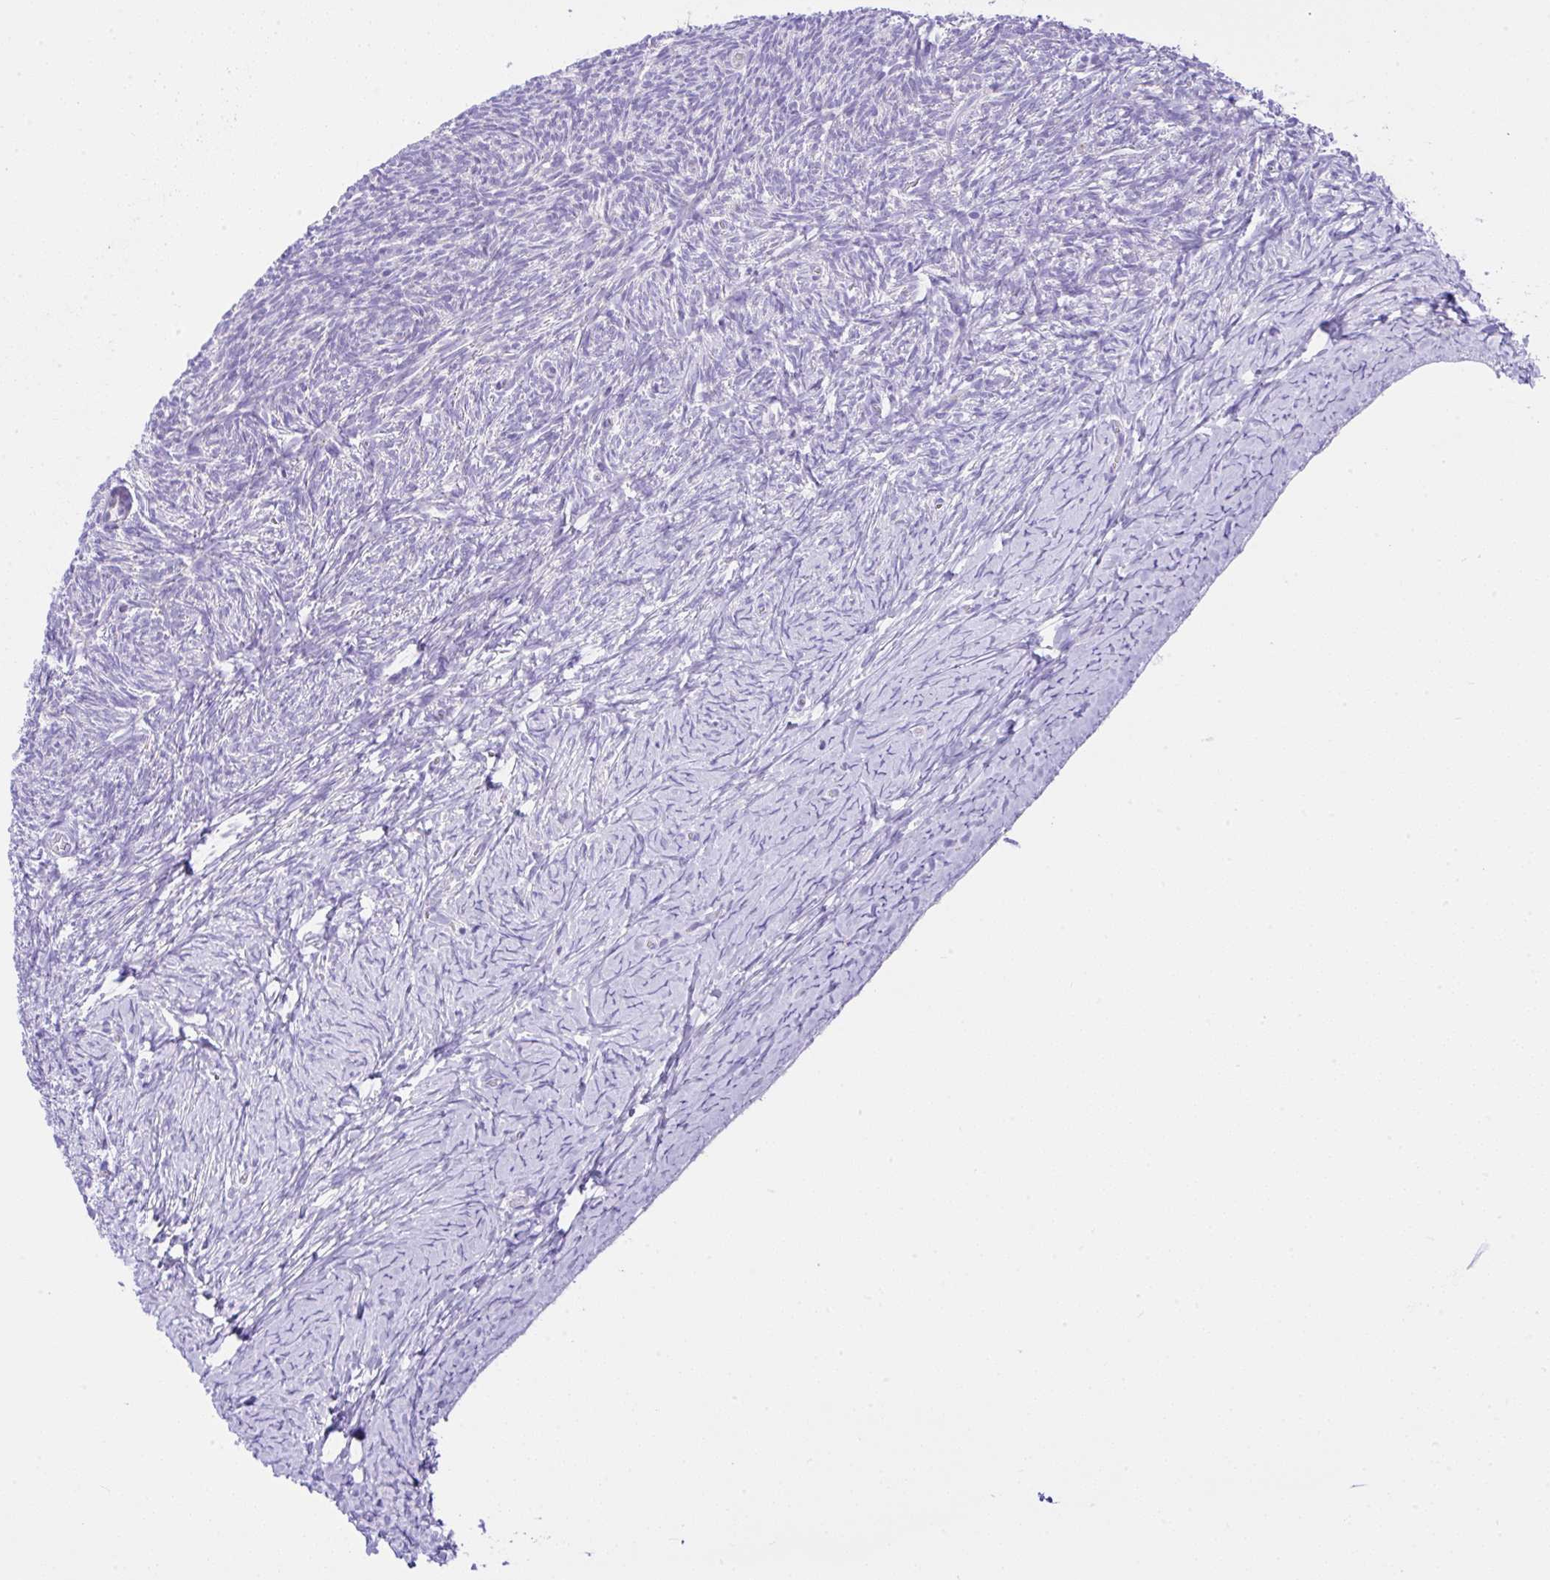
{"staining": {"intensity": "negative", "quantity": "none", "location": "none"}, "tissue": "ovary", "cell_type": "Ovarian stroma cells", "image_type": "normal", "snomed": [{"axis": "morphology", "description": "Normal tissue, NOS"}, {"axis": "topography", "description": "Ovary"}], "caption": "IHC micrograph of unremarkable ovary stained for a protein (brown), which displays no positivity in ovarian stroma cells.", "gene": "SLC13A1", "patient": {"sex": "female", "age": 39}}